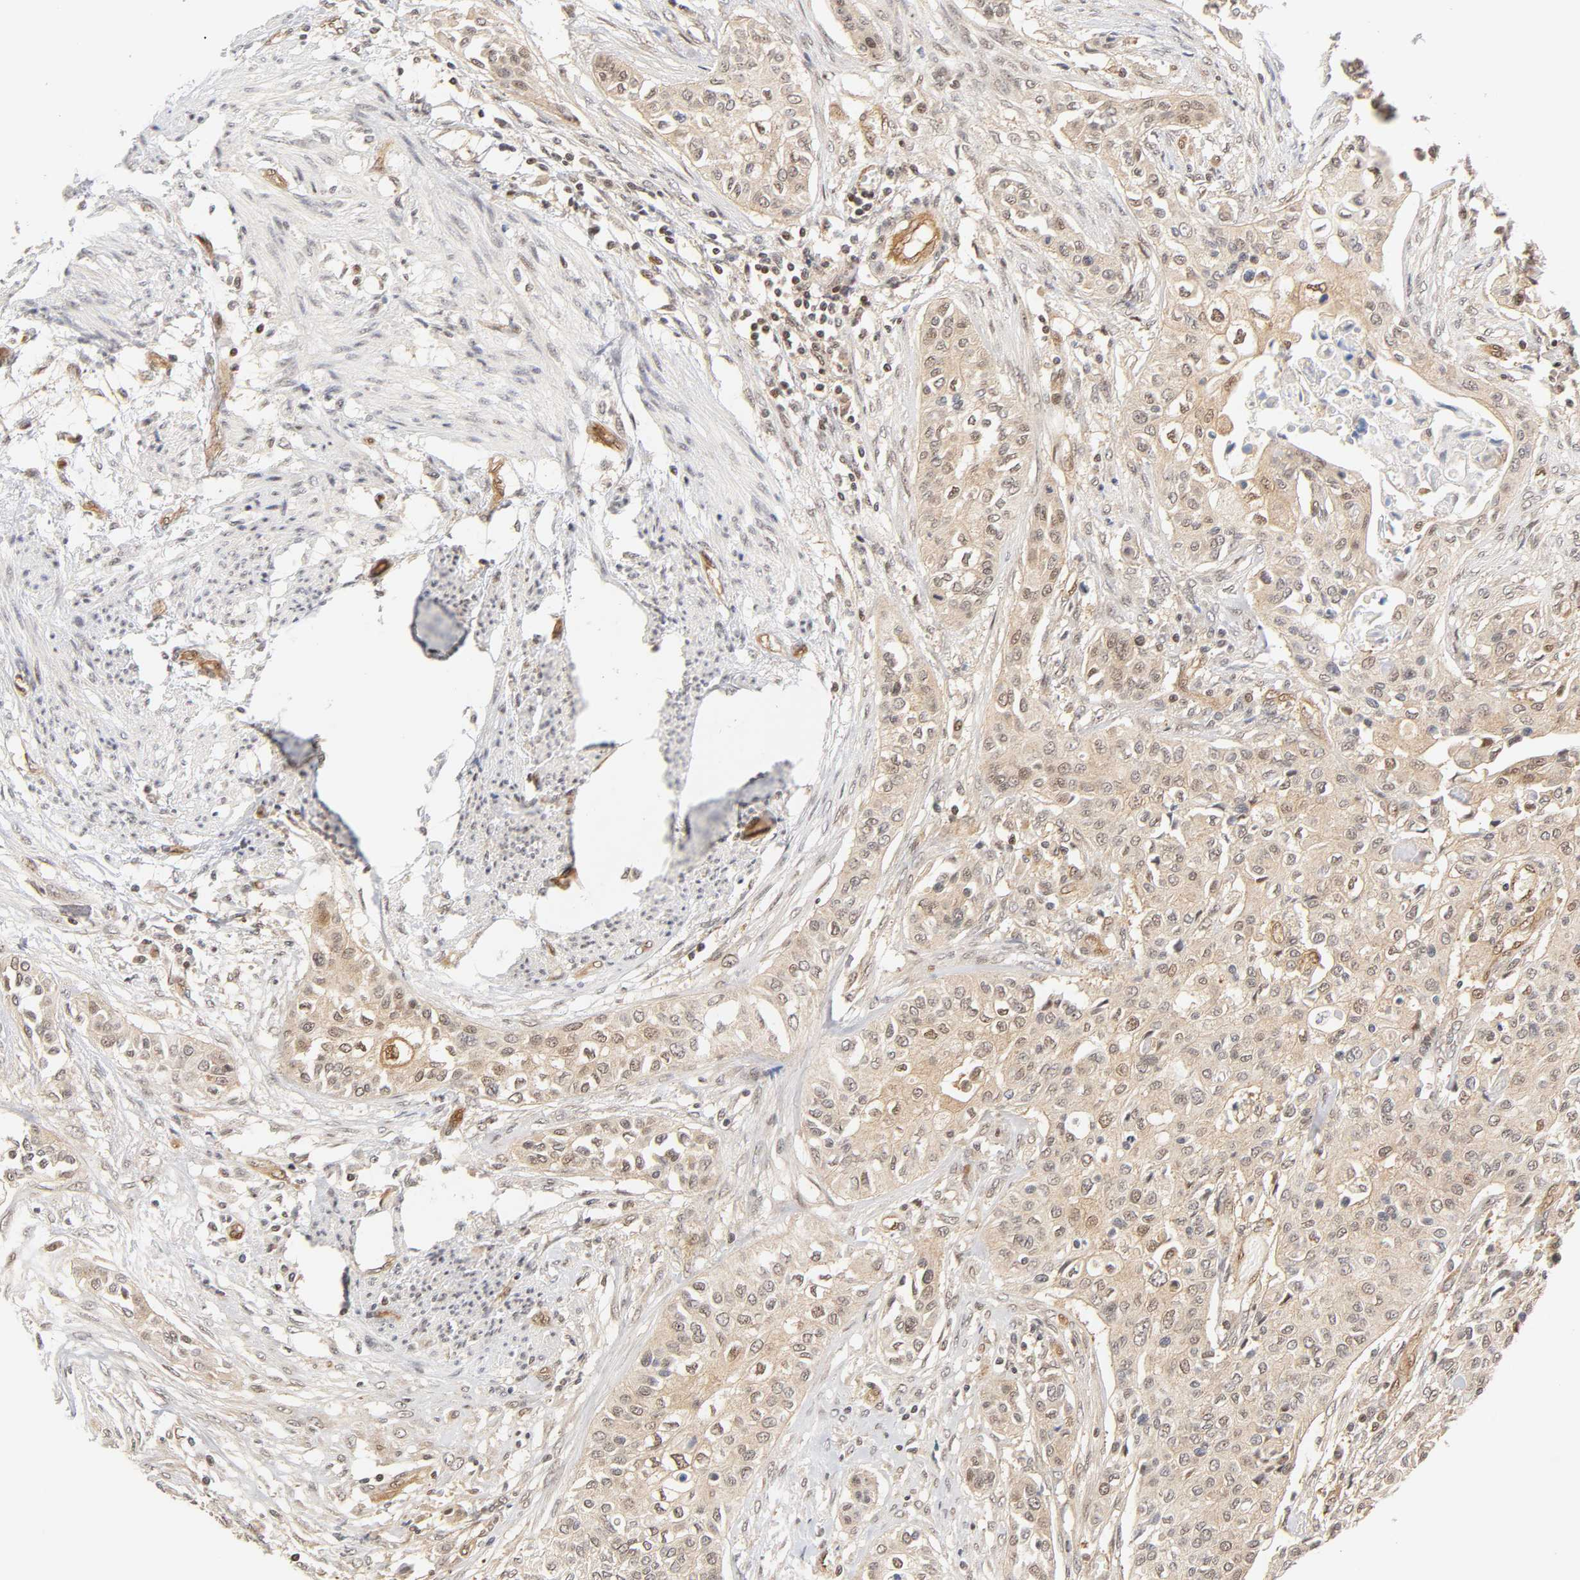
{"staining": {"intensity": "weak", "quantity": ">75%", "location": "cytoplasmic/membranous,nuclear"}, "tissue": "urothelial cancer", "cell_type": "Tumor cells", "image_type": "cancer", "snomed": [{"axis": "morphology", "description": "Urothelial carcinoma, High grade"}, {"axis": "topography", "description": "Urinary bladder"}], "caption": "The histopathology image reveals immunohistochemical staining of urothelial cancer. There is weak cytoplasmic/membranous and nuclear positivity is identified in approximately >75% of tumor cells.", "gene": "CDC37", "patient": {"sex": "male", "age": 74}}